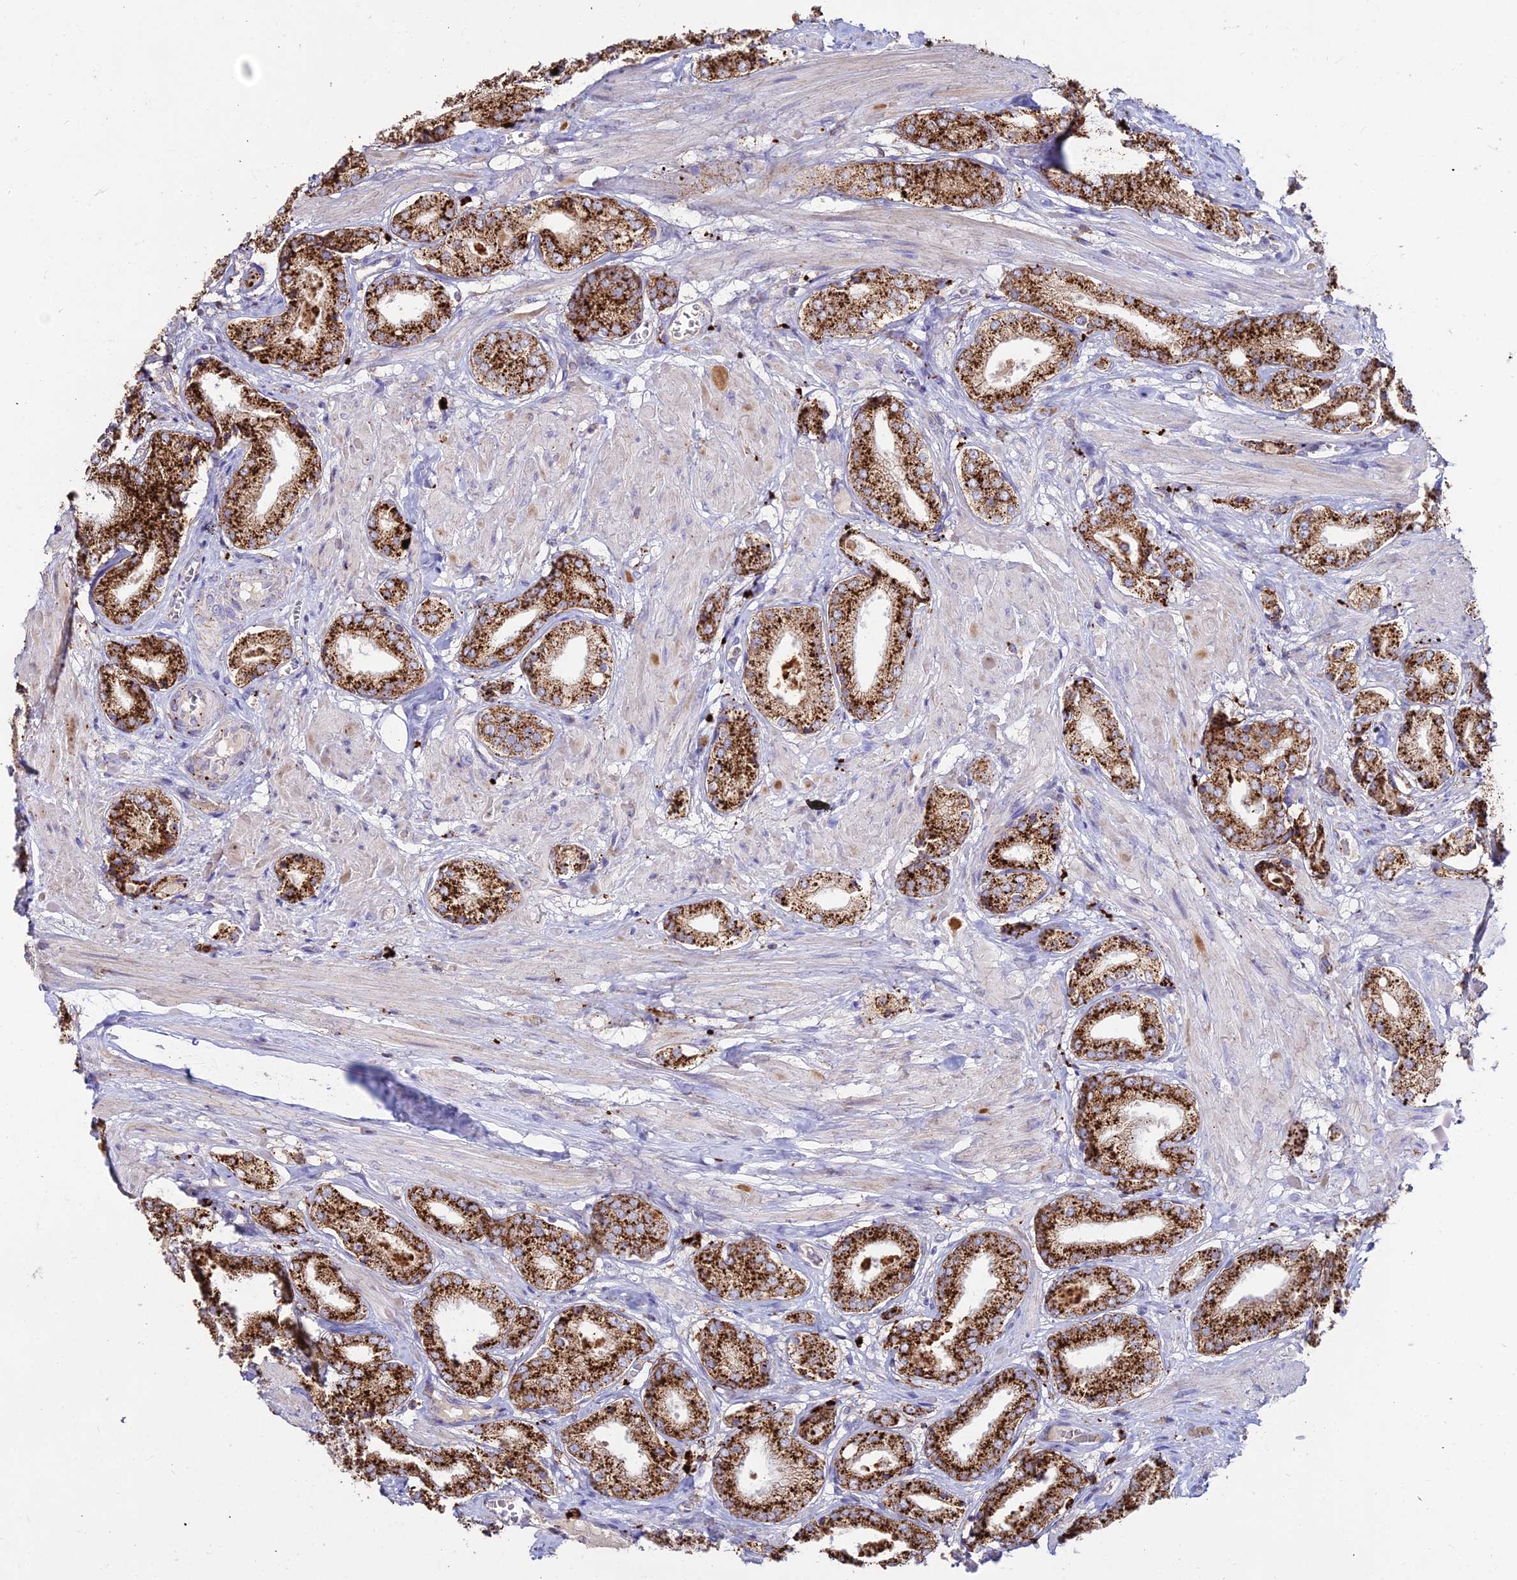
{"staining": {"intensity": "strong", "quantity": ">75%", "location": "cytoplasmic/membranous"}, "tissue": "prostate cancer", "cell_type": "Tumor cells", "image_type": "cancer", "snomed": [{"axis": "morphology", "description": "Adenocarcinoma, High grade"}, {"axis": "topography", "description": "Prostate and seminal vesicle, NOS"}], "caption": "The micrograph exhibits immunohistochemical staining of prostate adenocarcinoma (high-grade). There is strong cytoplasmic/membranous expression is appreciated in about >75% of tumor cells.", "gene": "PNLIPRP3", "patient": {"sex": "male", "age": 64}}